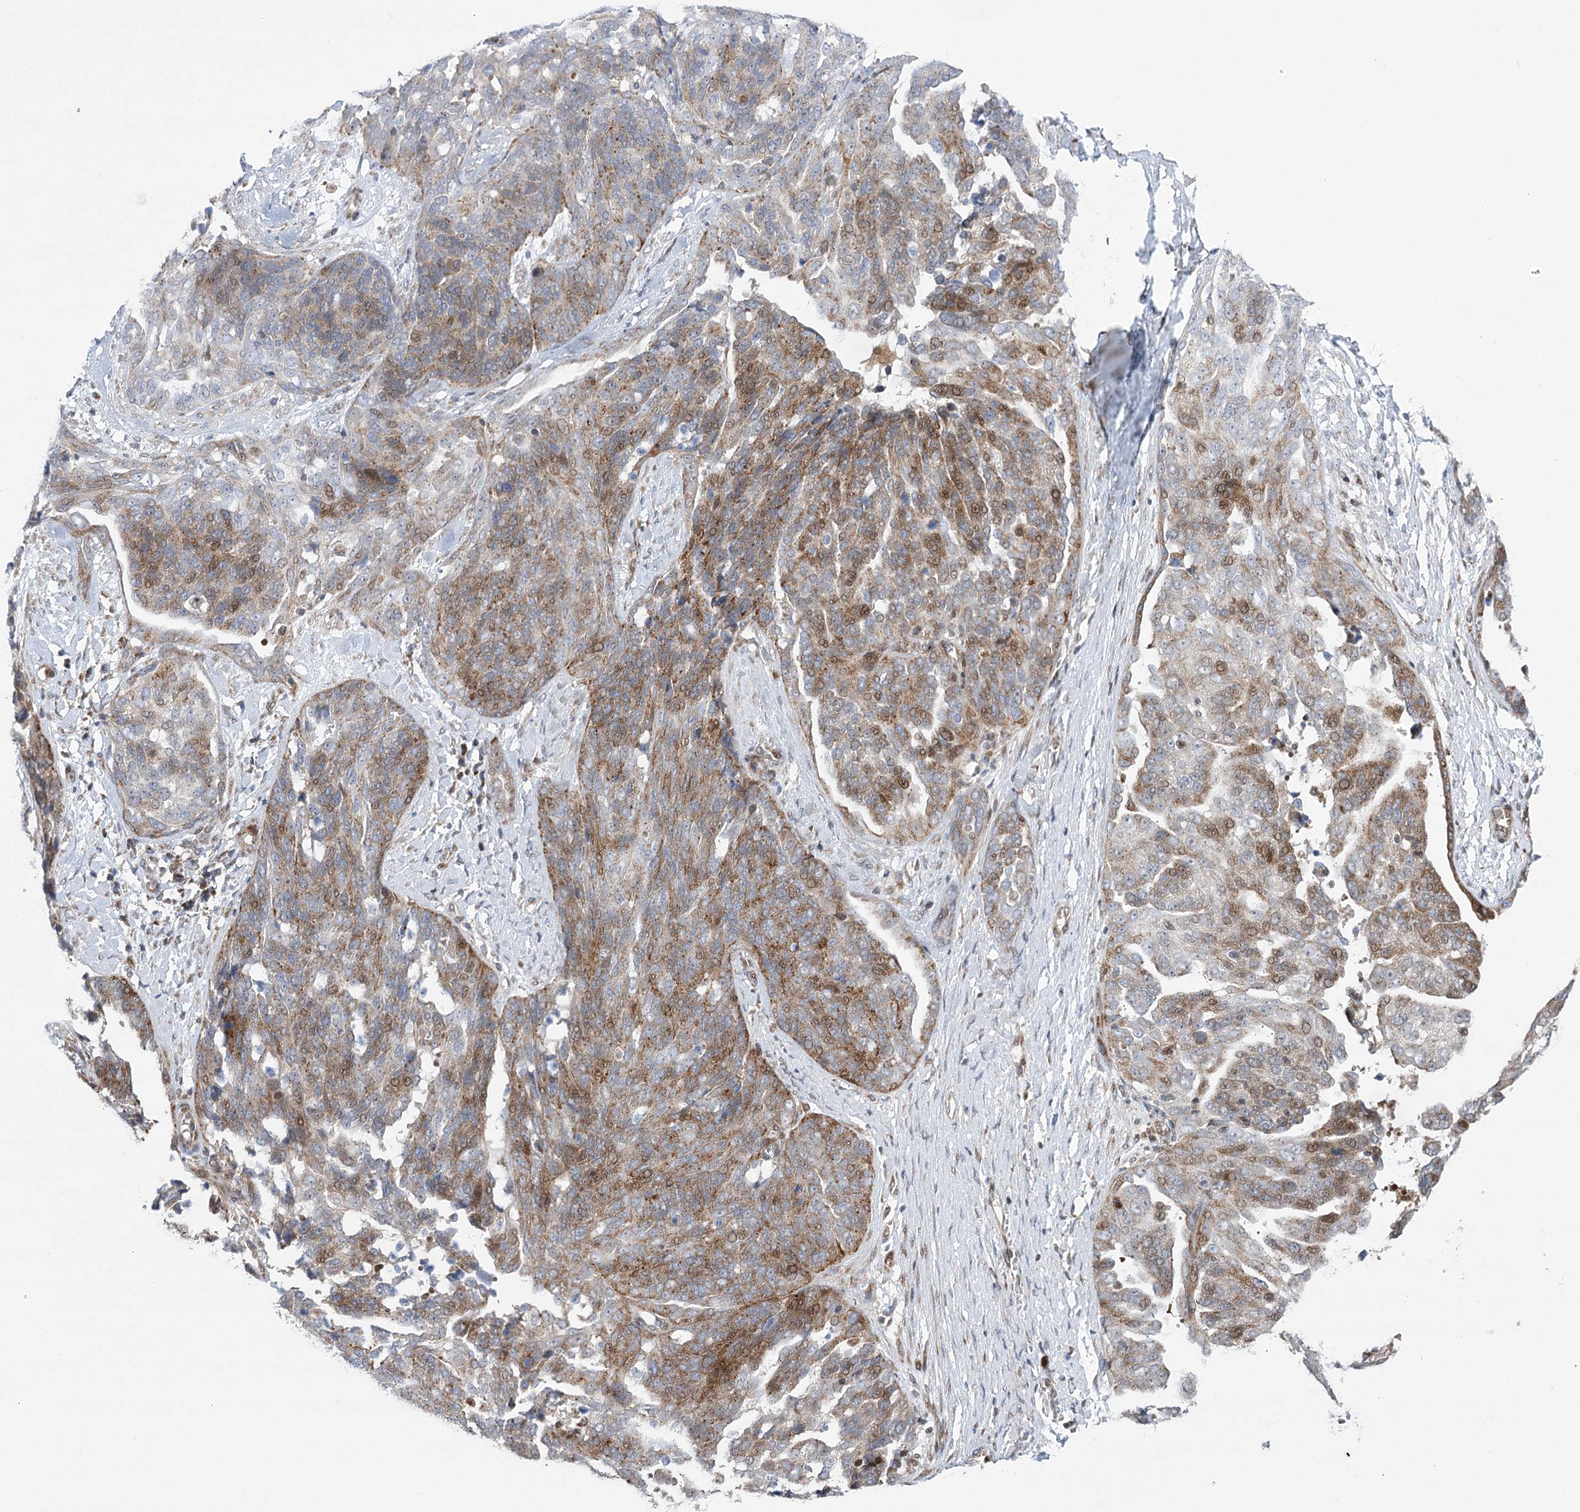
{"staining": {"intensity": "moderate", "quantity": ">75%", "location": "cytoplasmic/membranous,nuclear"}, "tissue": "ovarian cancer", "cell_type": "Tumor cells", "image_type": "cancer", "snomed": [{"axis": "morphology", "description": "Cystadenocarcinoma, serous, NOS"}, {"axis": "topography", "description": "Ovary"}], "caption": "Moderate cytoplasmic/membranous and nuclear positivity is seen in about >75% of tumor cells in ovarian cancer (serous cystadenocarcinoma). (Brightfield microscopy of DAB IHC at high magnification).", "gene": "NME7", "patient": {"sex": "female", "age": 44}}